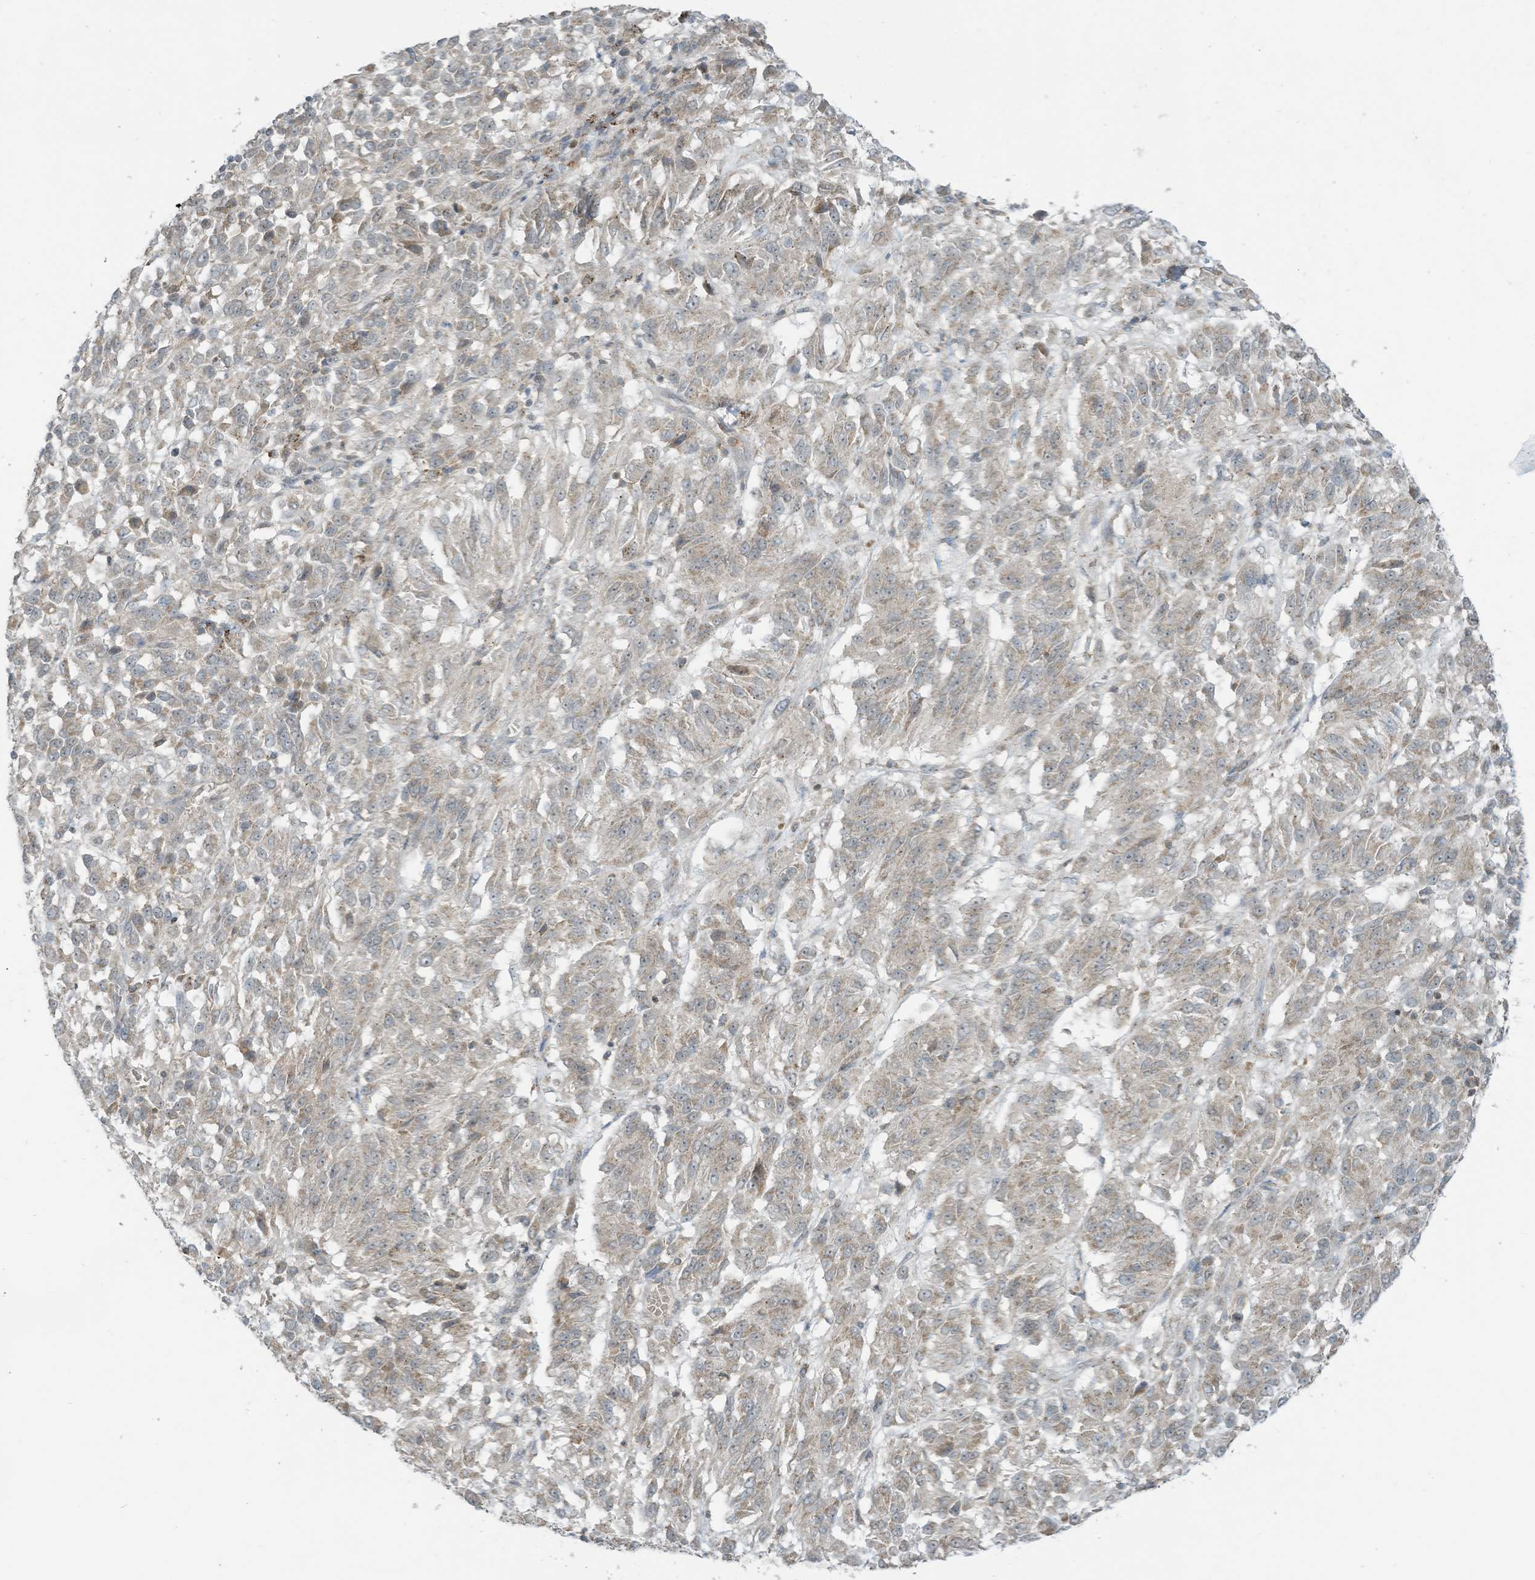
{"staining": {"intensity": "negative", "quantity": "none", "location": "none"}, "tissue": "melanoma", "cell_type": "Tumor cells", "image_type": "cancer", "snomed": [{"axis": "morphology", "description": "Malignant melanoma, Metastatic site"}, {"axis": "topography", "description": "Lung"}], "caption": "The histopathology image reveals no significant positivity in tumor cells of melanoma.", "gene": "PARVG", "patient": {"sex": "male", "age": 64}}